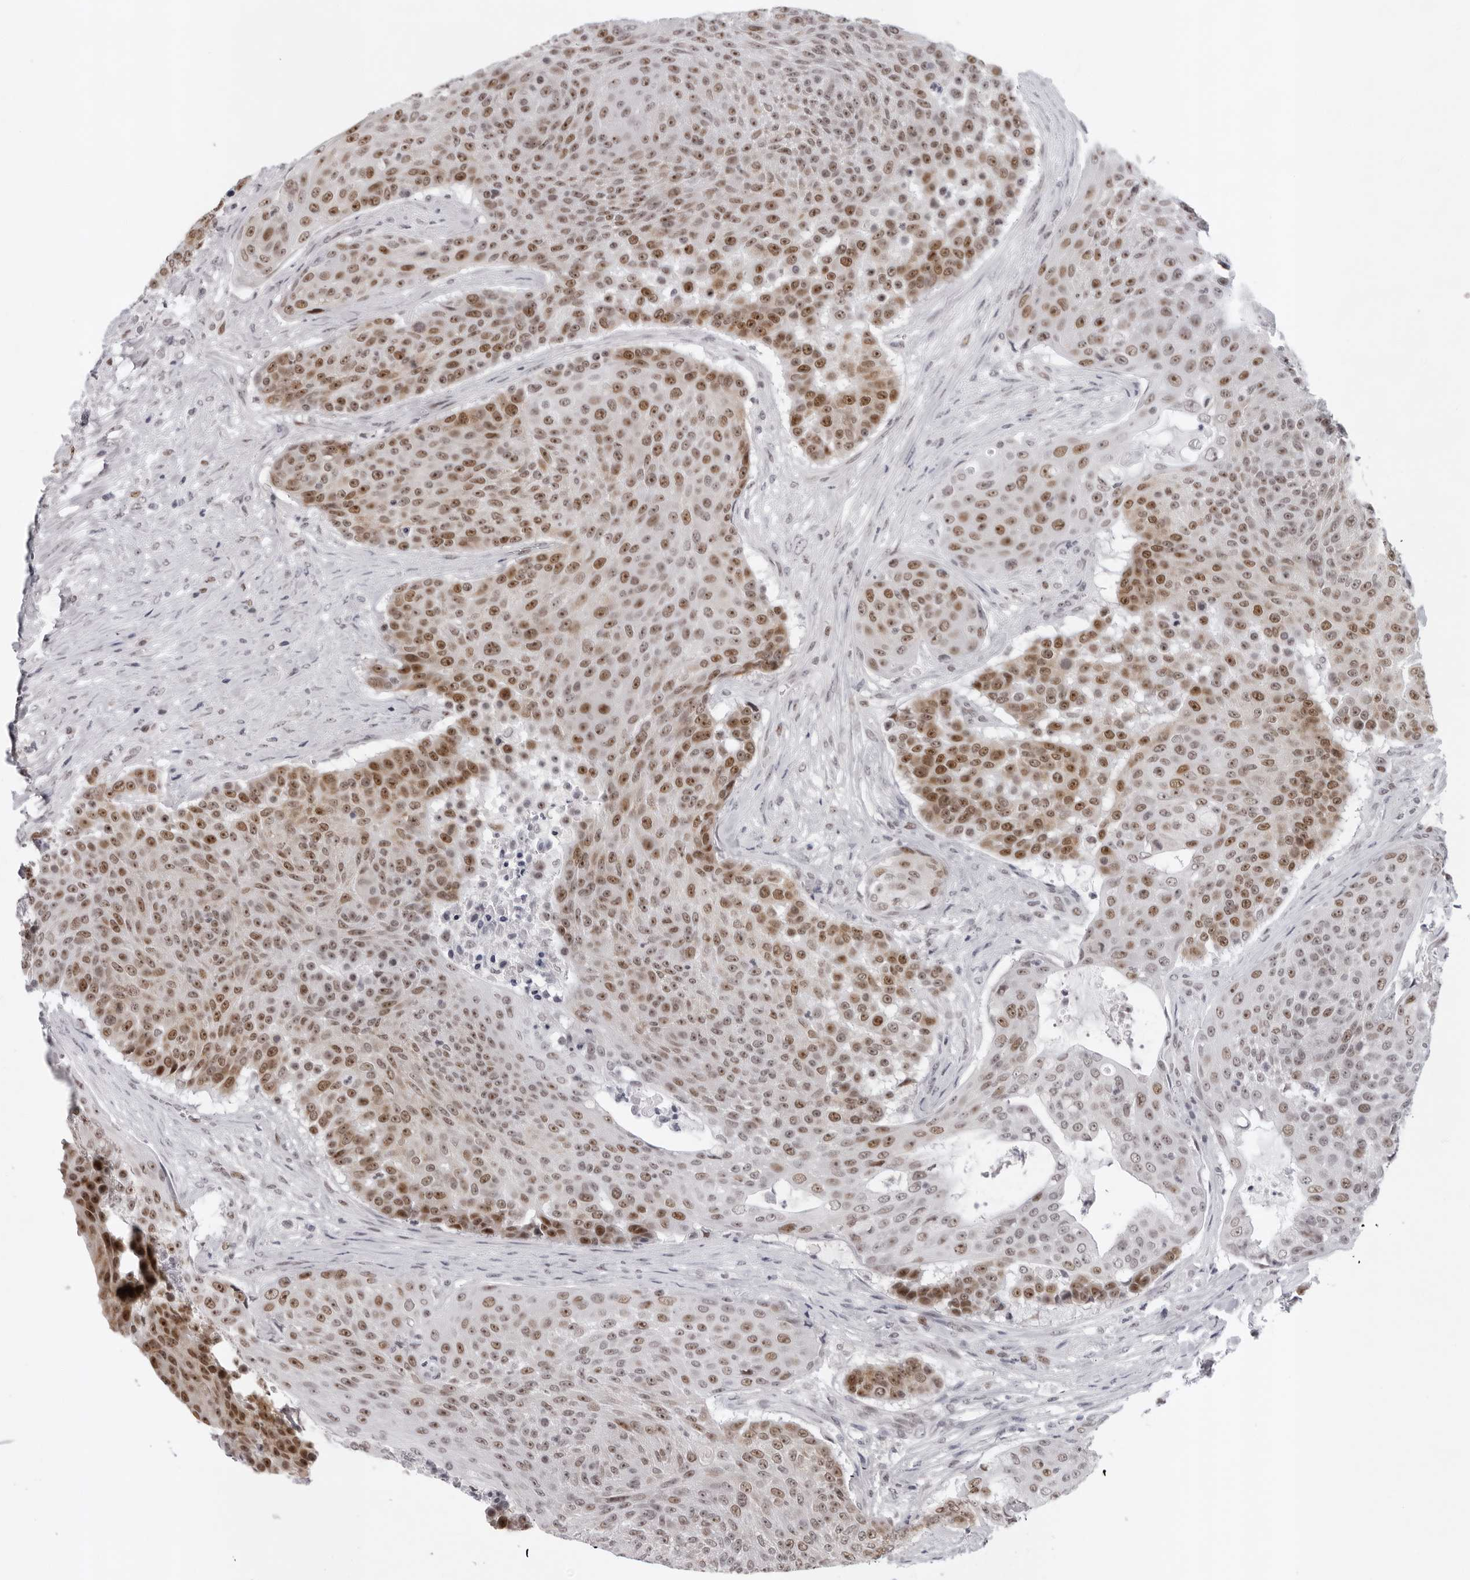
{"staining": {"intensity": "moderate", "quantity": ">75%", "location": "nuclear"}, "tissue": "urothelial cancer", "cell_type": "Tumor cells", "image_type": "cancer", "snomed": [{"axis": "morphology", "description": "Urothelial carcinoma, High grade"}, {"axis": "topography", "description": "Urinary bladder"}], "caption": "Moderate nuclear protein expression is appreciated in about >75% of tumor cells in urothelial cancer. (Stains: DAB (3,3'-diaminobenzidine) in brown, nuclei in blue, Microscopy: brightfield microscopy at high magnification).", "gene": "USP1", "patient": {"sex": "female", "age": 63}}